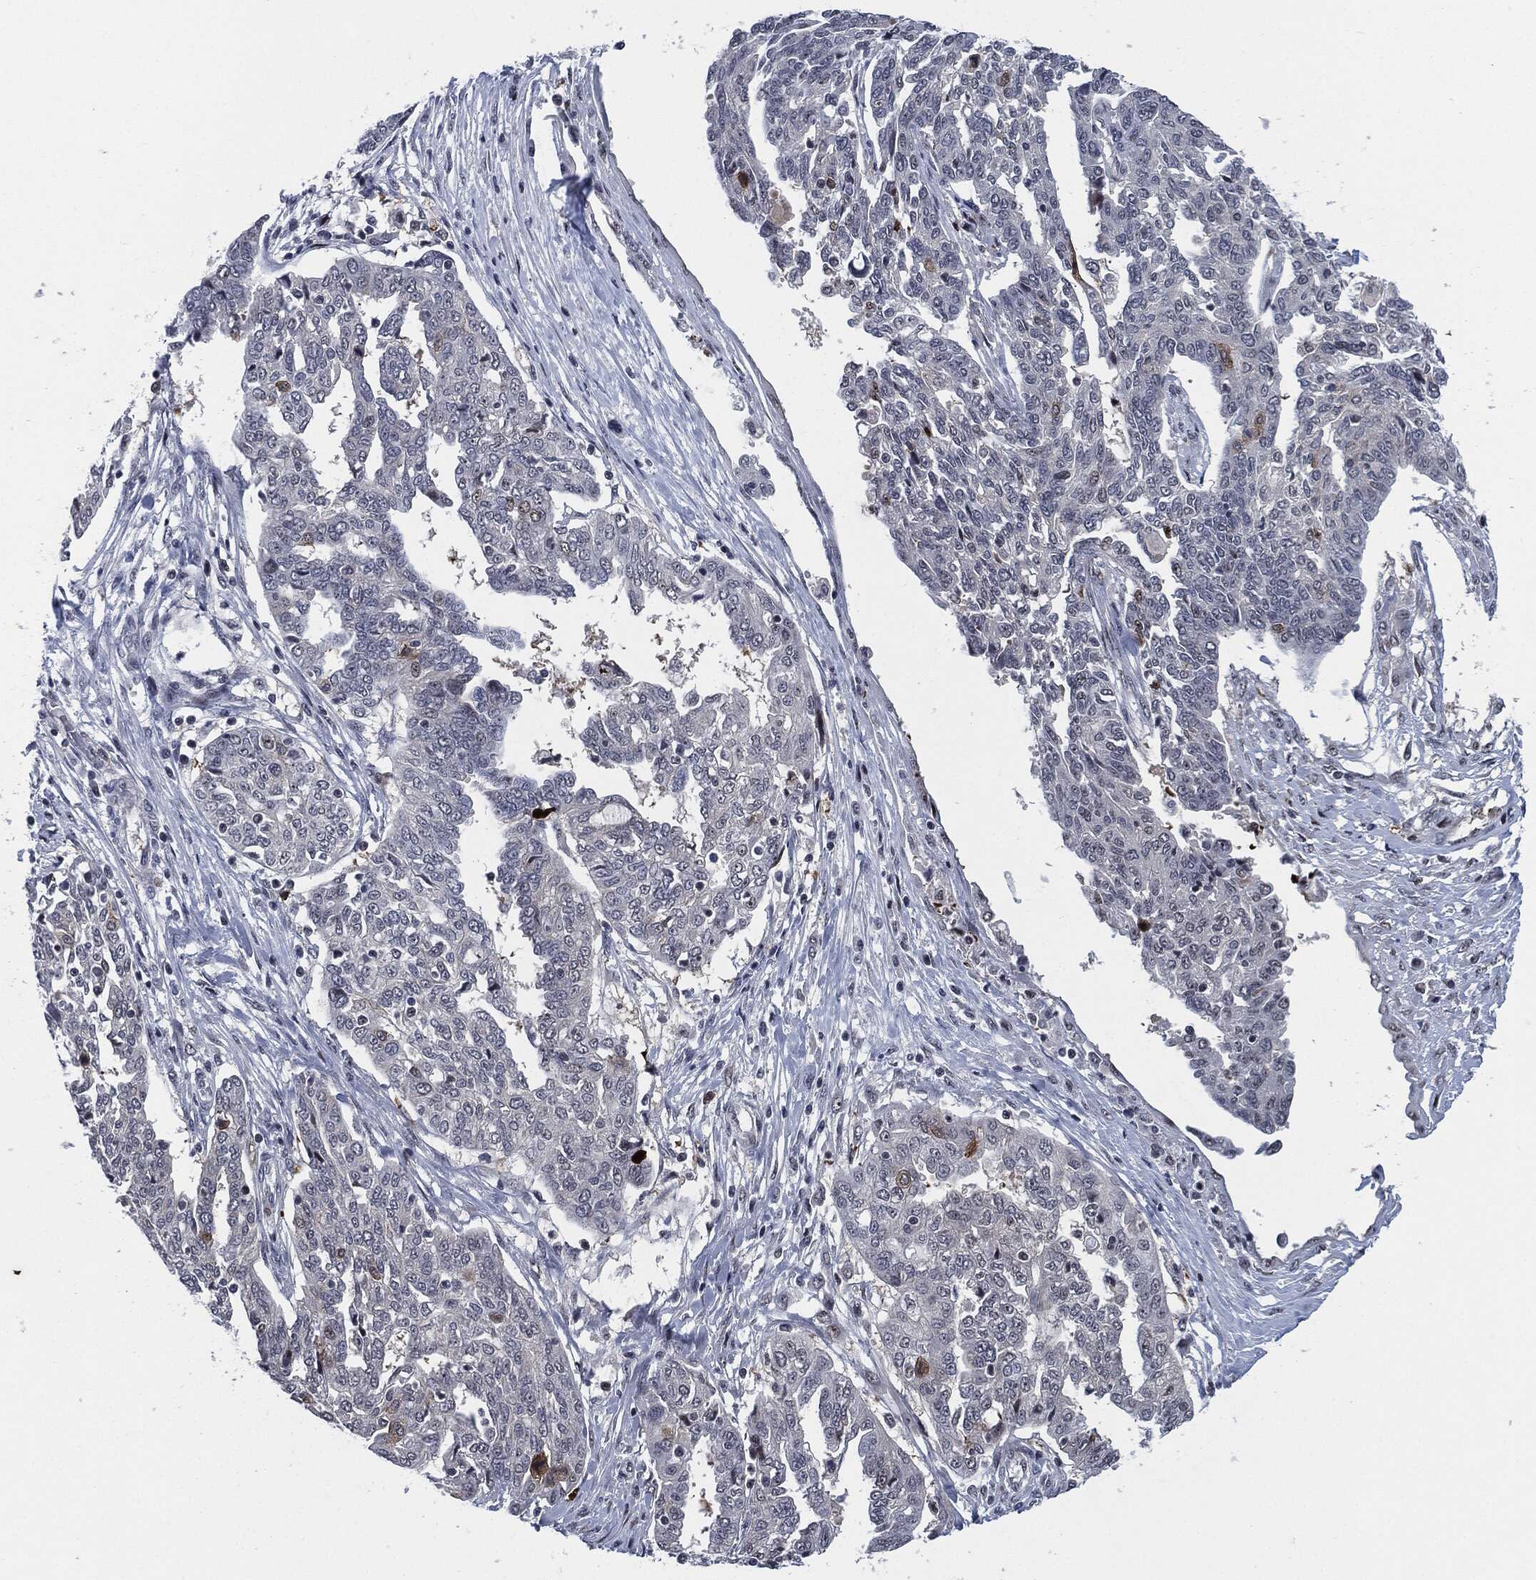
{"staining": {"intensity": "negative", "quantity": "none", "location": "none"}, "tissue": "ovarian cancer", "cell_type": "Tumor cells", "image_type": "cancer", "snomed": [{"axis": "morphology", "description": "Cystadenocarcinoma, serous, NOS"}, {"axis": "topography", "description": "Ovary"}], "caption": "Immunohistochemistry image of neoplastic tissue: human ovarian cancer stained with DAB (3,3'-diaminobenzidine) exhibits no significant protein staining in tumor cells. Brightfield microscopy of immunohistochemistry stained with DAB (3,3'-diaminobenzidine) (brown) and hematoxylin (blue), captured at high magnification.", "gene": "AKT2", "patient": {"sex": "female", "age": 67}}